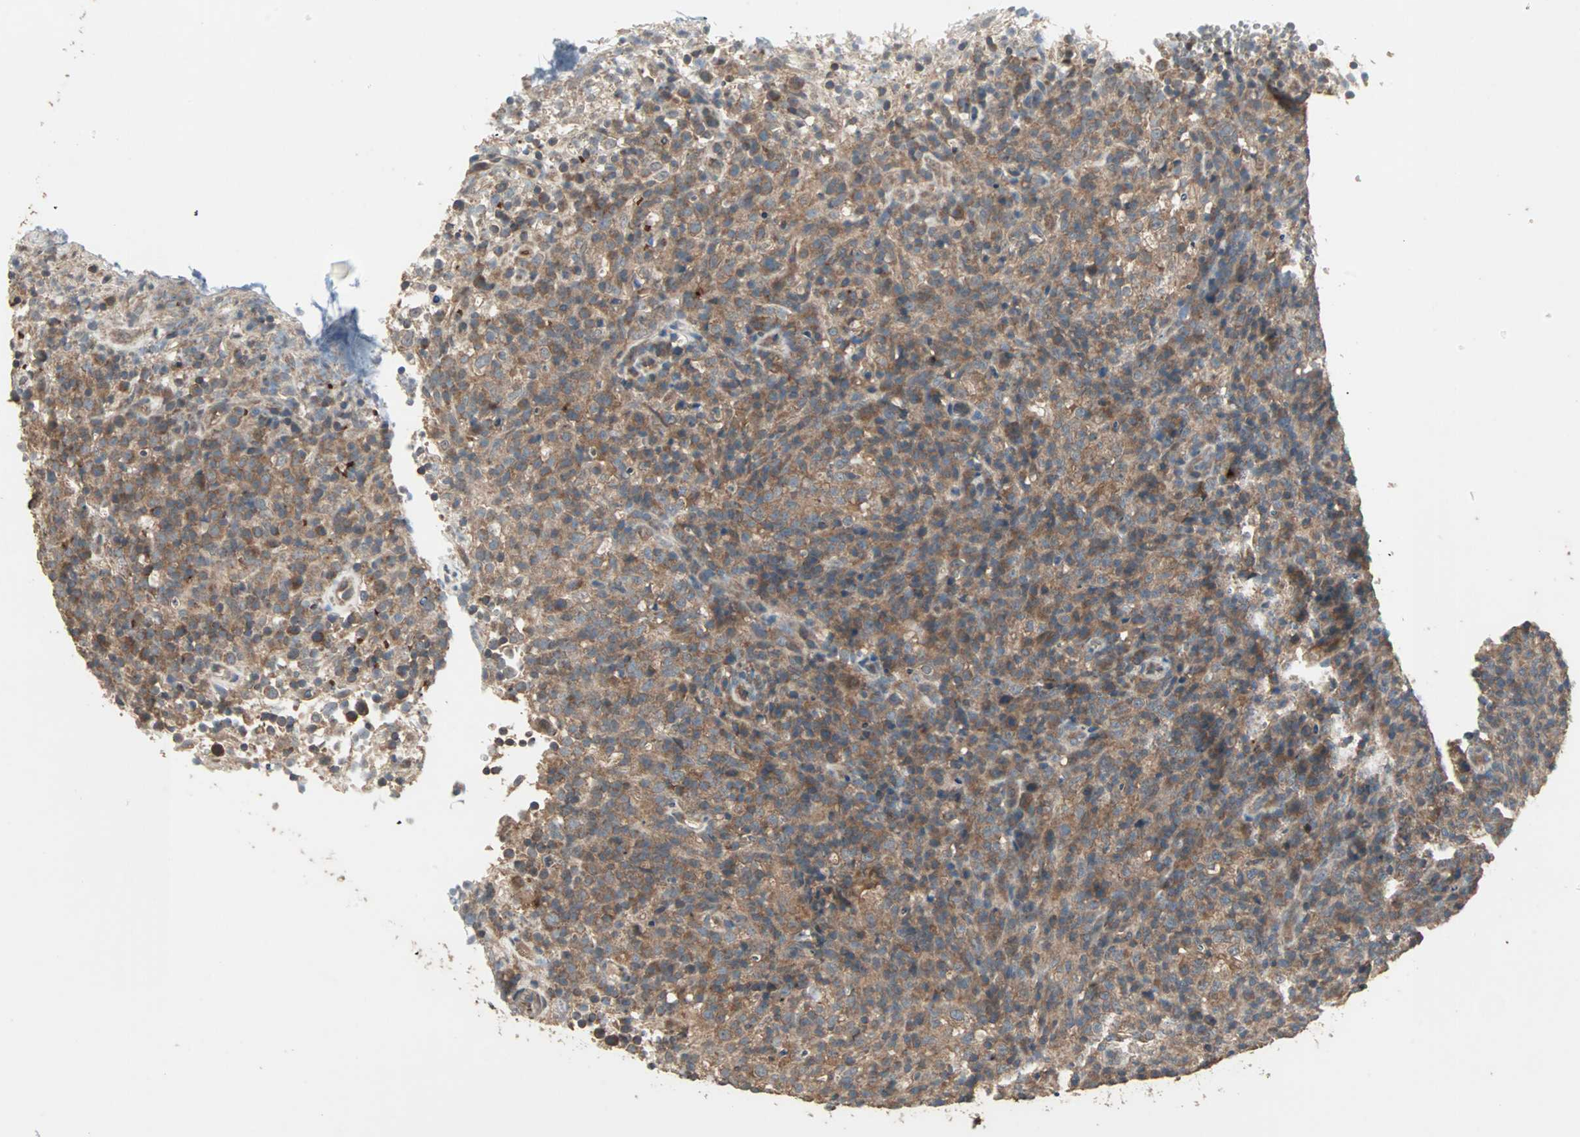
{"staining": {"intensity": "moderate", "quantity": ">75%", "location": "cytoplasmic/membranous"}, "tissue": "lymphoma", "cell_type": "Tumor cells", "image_type": "cancer", "snomed": [{"axis": "morphology", "description": "Malignant lymphoma, non-Hodgkin's type, High grade"}, {"axis": "topography", "description": "Lymph node"}], "caption": "A high-resolution histopathology image shows immunohistochemistry staining of malignant lymphoma, non-Hodgkin's type (high-grade), which shows moderate cytoplasmic/membranous positivity in approximately >75% of tumor cells. Using DAB (3,3'-diaminobenzidine) (brown) and hematoxylin (blue) stains, captured at high magnification using brightfield microscopy.", "gene": "UBAC1", "patient": {"sex": "female", "age": 76}}